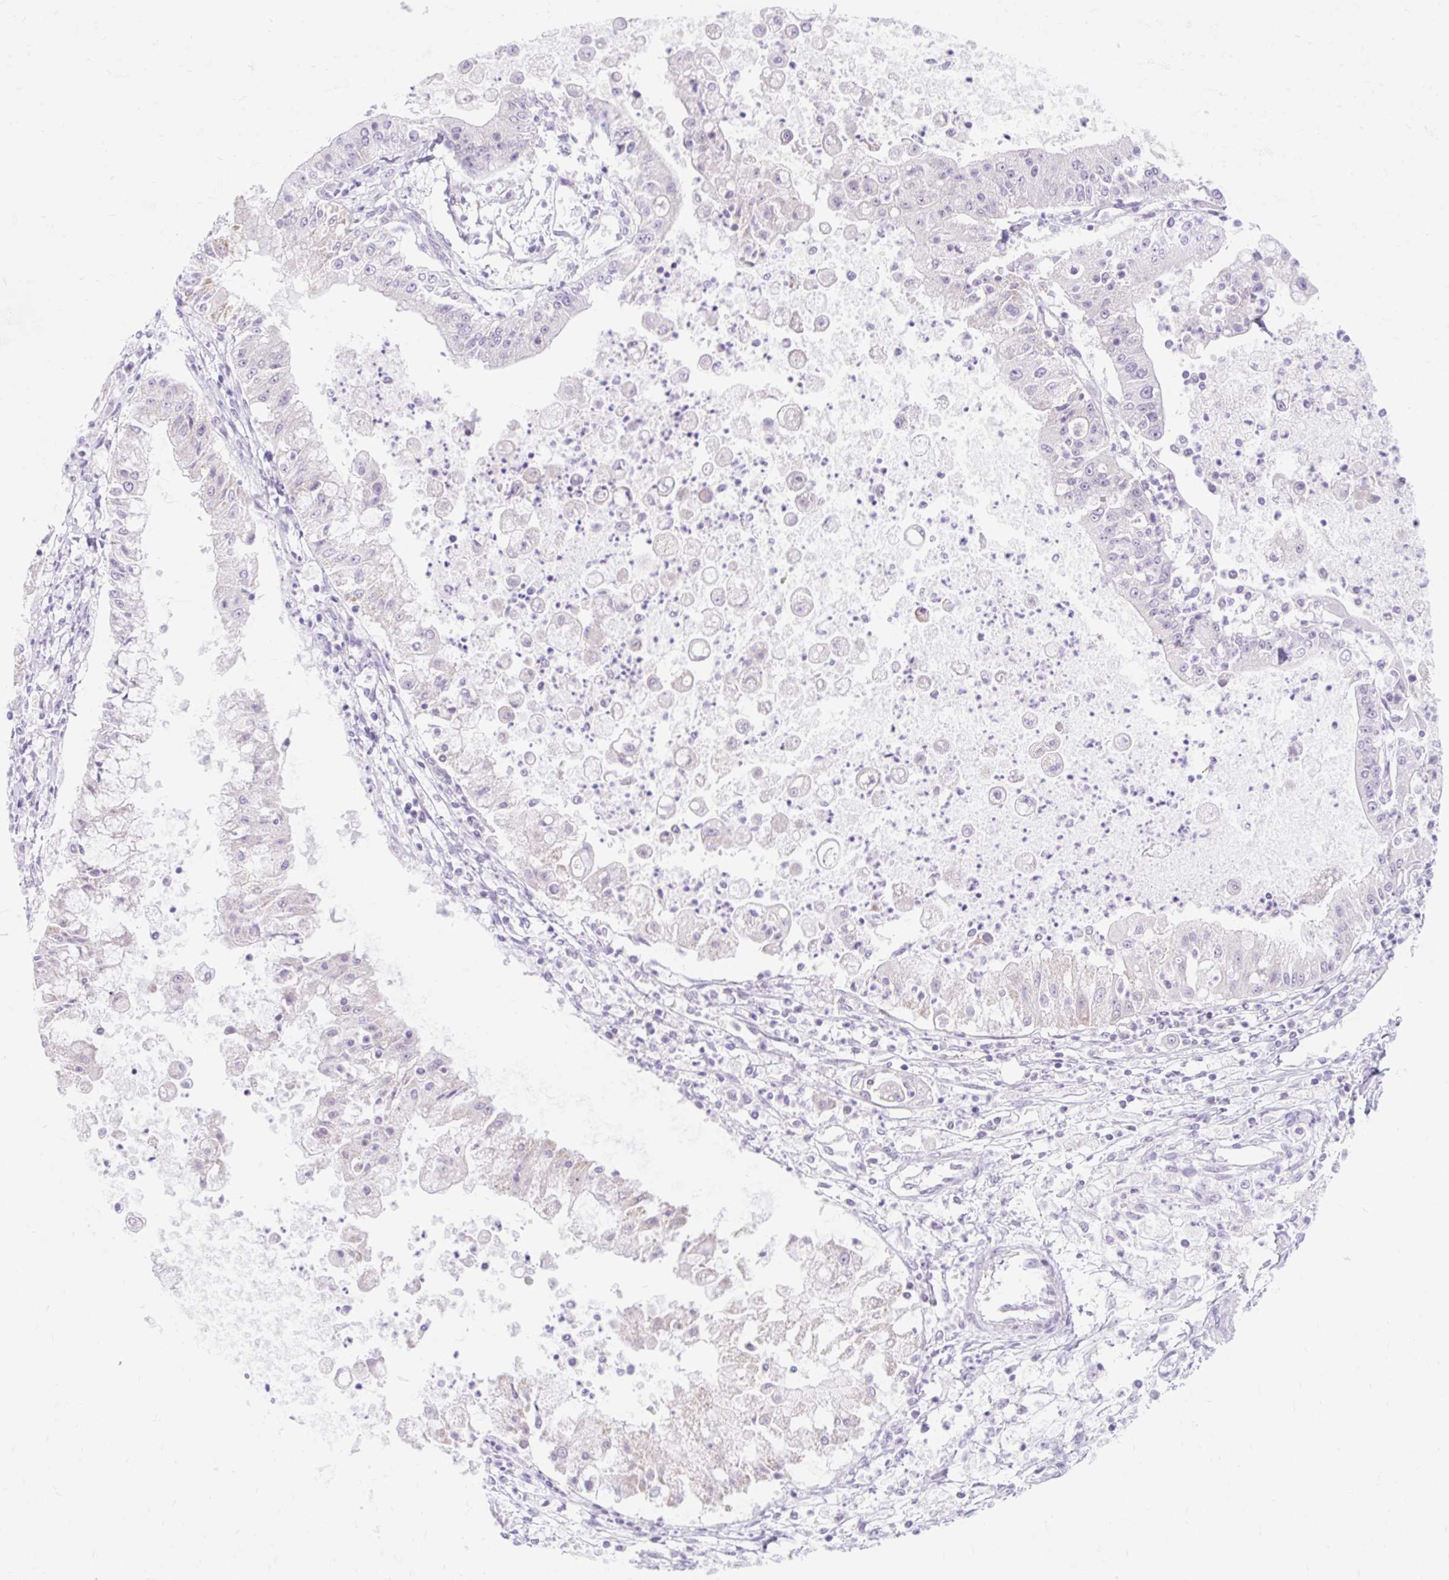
{"staining": {"intensity": "negative", "quantity": "none", "location": "none"}, "tissue": "ovarian cancer", "cell_type": "Tumor cells", "image_type": "cancer", "snomed": [{"axis": "morphology", "description": "Cystadenocarcinoma, mucinous, NOS"}, {"axis": "topography", "description": "Ovary"}], "caption": "IHC photomicrograph of human mucinous cystadenocarcinoma (ovarian) stained for a protein (brown), which displays no staining in tumor cells. The staining is performed using DAB (3,3'-diaminobenzidine) brown chromogen with nuclei counter-stained in using hematoxylin.", "gene": "ITPK1", "patient": {"sex": "female", "age": 70}}